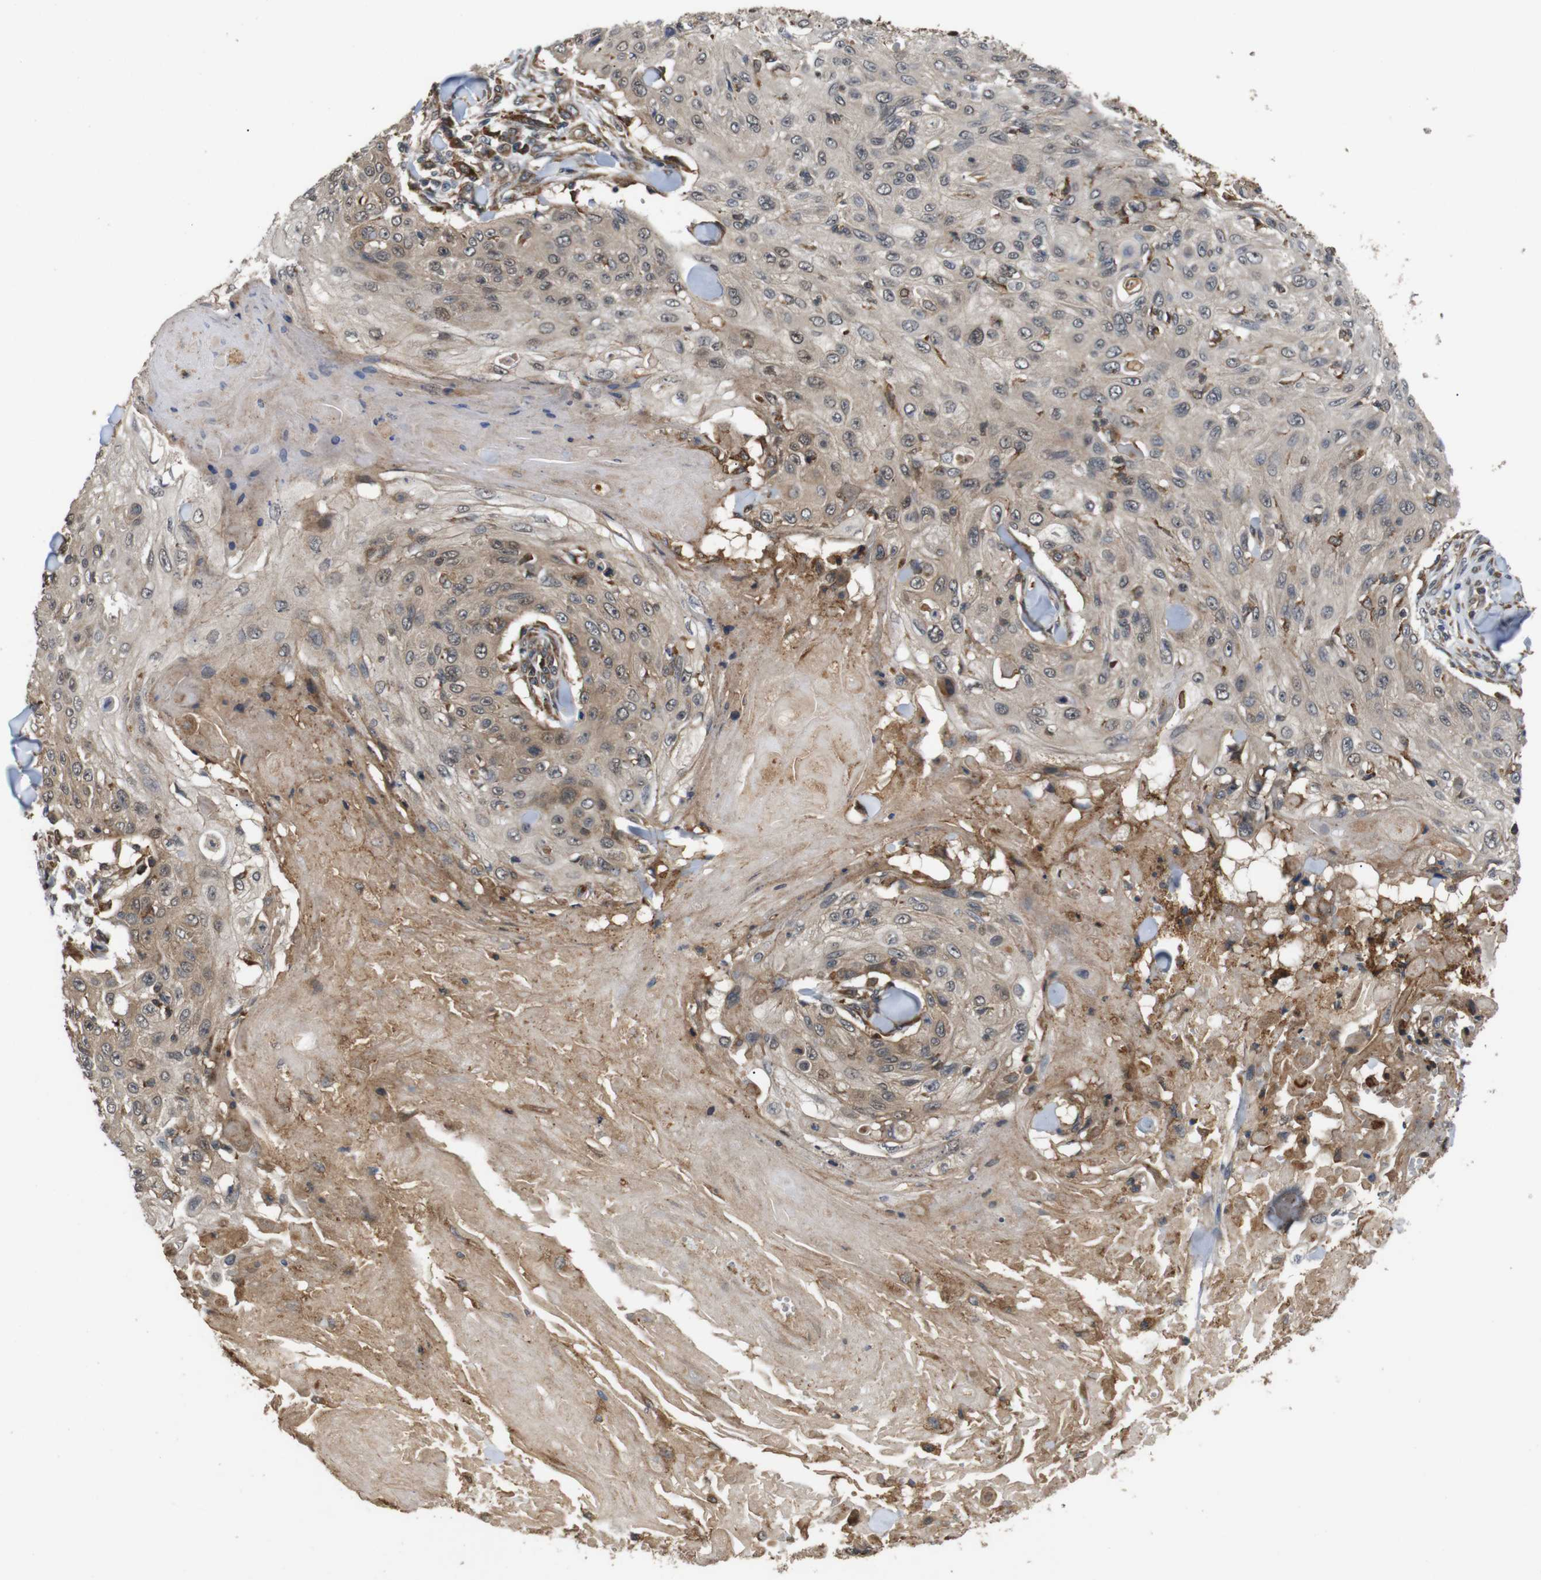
{"staining": {"intensity": "moderate", "quantity": ">75%", "location": "cytoplasmic/membranous"}, "tissue": "skin cancer", "cell_type": "Tumor cells", "image_type": "cancer", "snomed": [{"axis": "morphology", "description": "Squamous cell carcinoma, NOS"}, {"axis": "topography", "description": "Skin"}], "caption": "Protein analysis of skin cancer tissue exhibits moderate cytoplasmic/membranous staining in about >75% of tumor cells. (DAB IHC with brightfield microscopy, high magnification).", "gene": "EPHB2", "patient": {"sex": "male", "age": 86}}